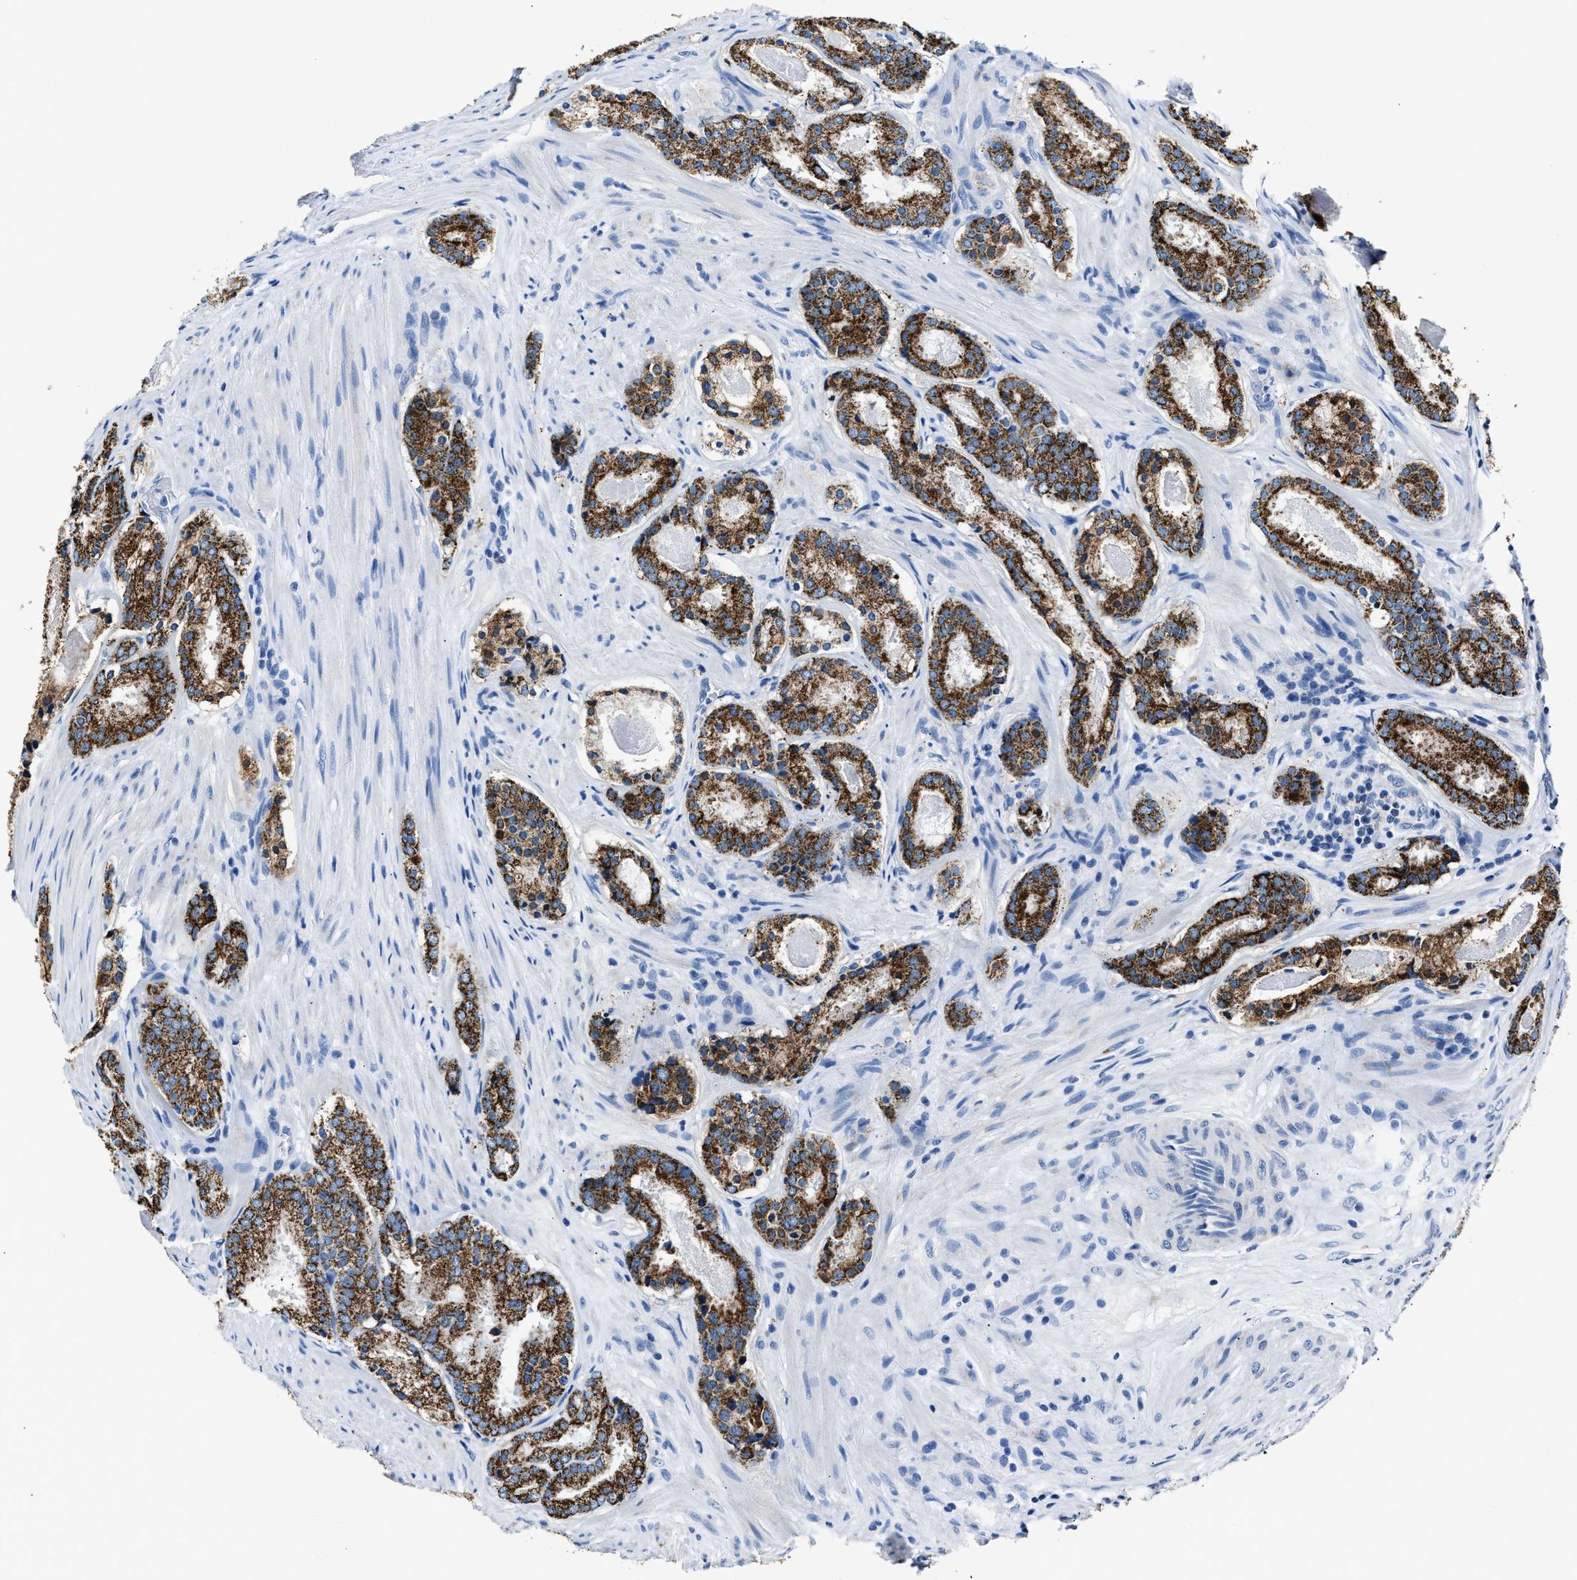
{"staining": {"intensity": "strong", "quantity": ">75%", "location": "cytoplasmic/membranous"}, "tissue": "prostate cancer", "cell_type": "Tumor cells", "image_type": "cancer", "snomed": [{"axis": "morphology", "description": "Adenocarcinoma, Low grade"}, {"axis": "topography", "description": "Prostate"}], "caption": "Immunohistochemistry of human prostate cancer displays high levels of strong cytoplasmic/membranous staining in about >75% of tumor cells.", "gene": "AMACR", "patient": {"sex": "male", "age": 69}}